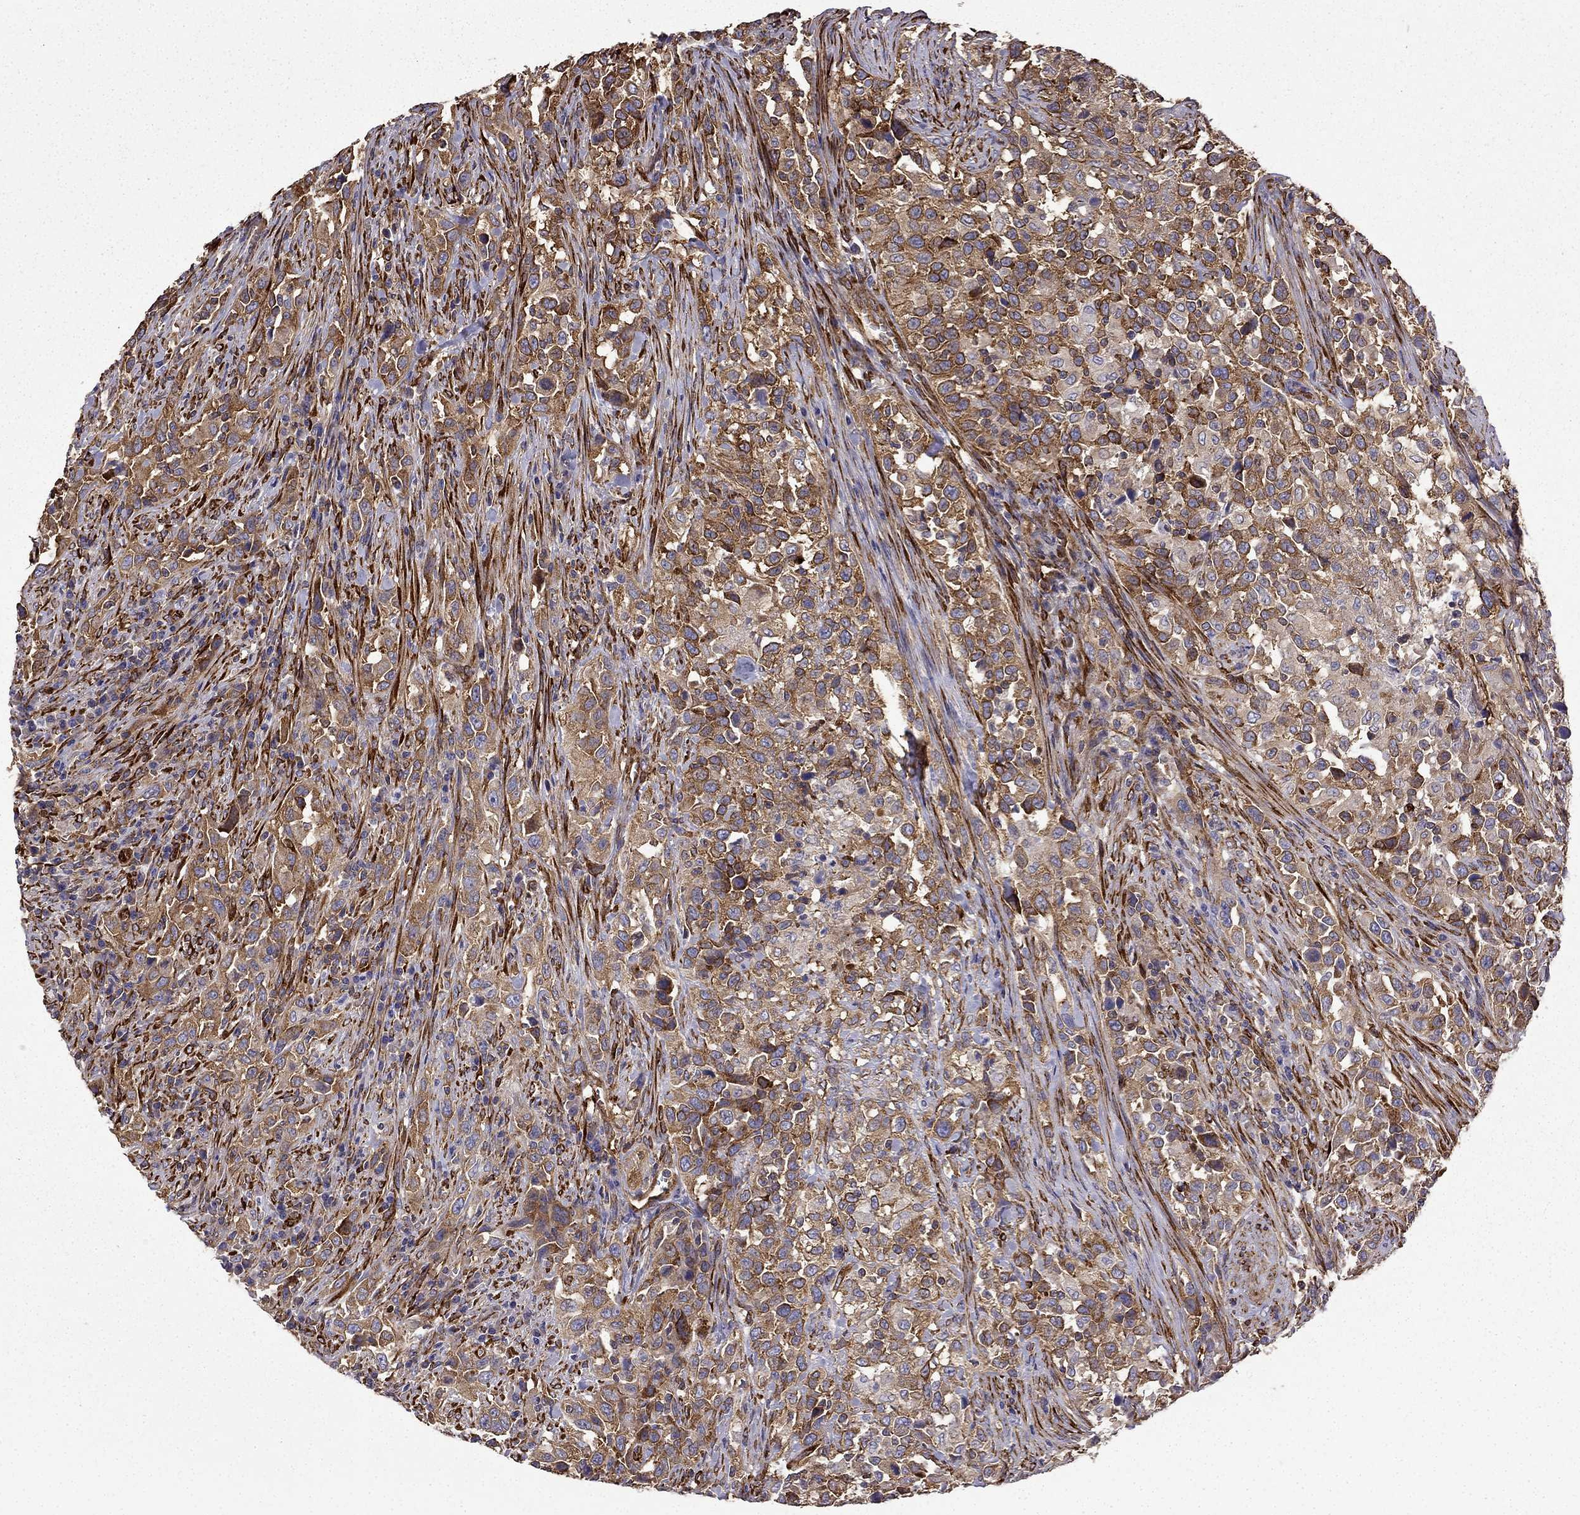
{"staining": {"intensity": "moderate", "quantity": ">75%", "location": "cytoplasmic/membranous"}, "tissue": "urothelial cancer", "cell_type": "Tumor cells", "image_type": "cancer", "snomed": [{"axis": "morphology", "description": "Urothelial carcinoma, NOS"}, {"axis": "morphology", "description": "Urothelial carcinoma, High grade"}, {"axis": "topography", "description": "Urinary bladder"}], "caption": "High-power microscopy captured an immunohistochemistry micrograph of high-grade urothelial carcinoma, revealing moderate cytoplasmic/membranous staining in approximately >75% of tumor cells. Using DAB (brown) and hematoxylin (blue) stains, captured at high magnification using brightfield microscopy.", "gene": "MAP4", "patient": {"sex": "female", "age": 64}}